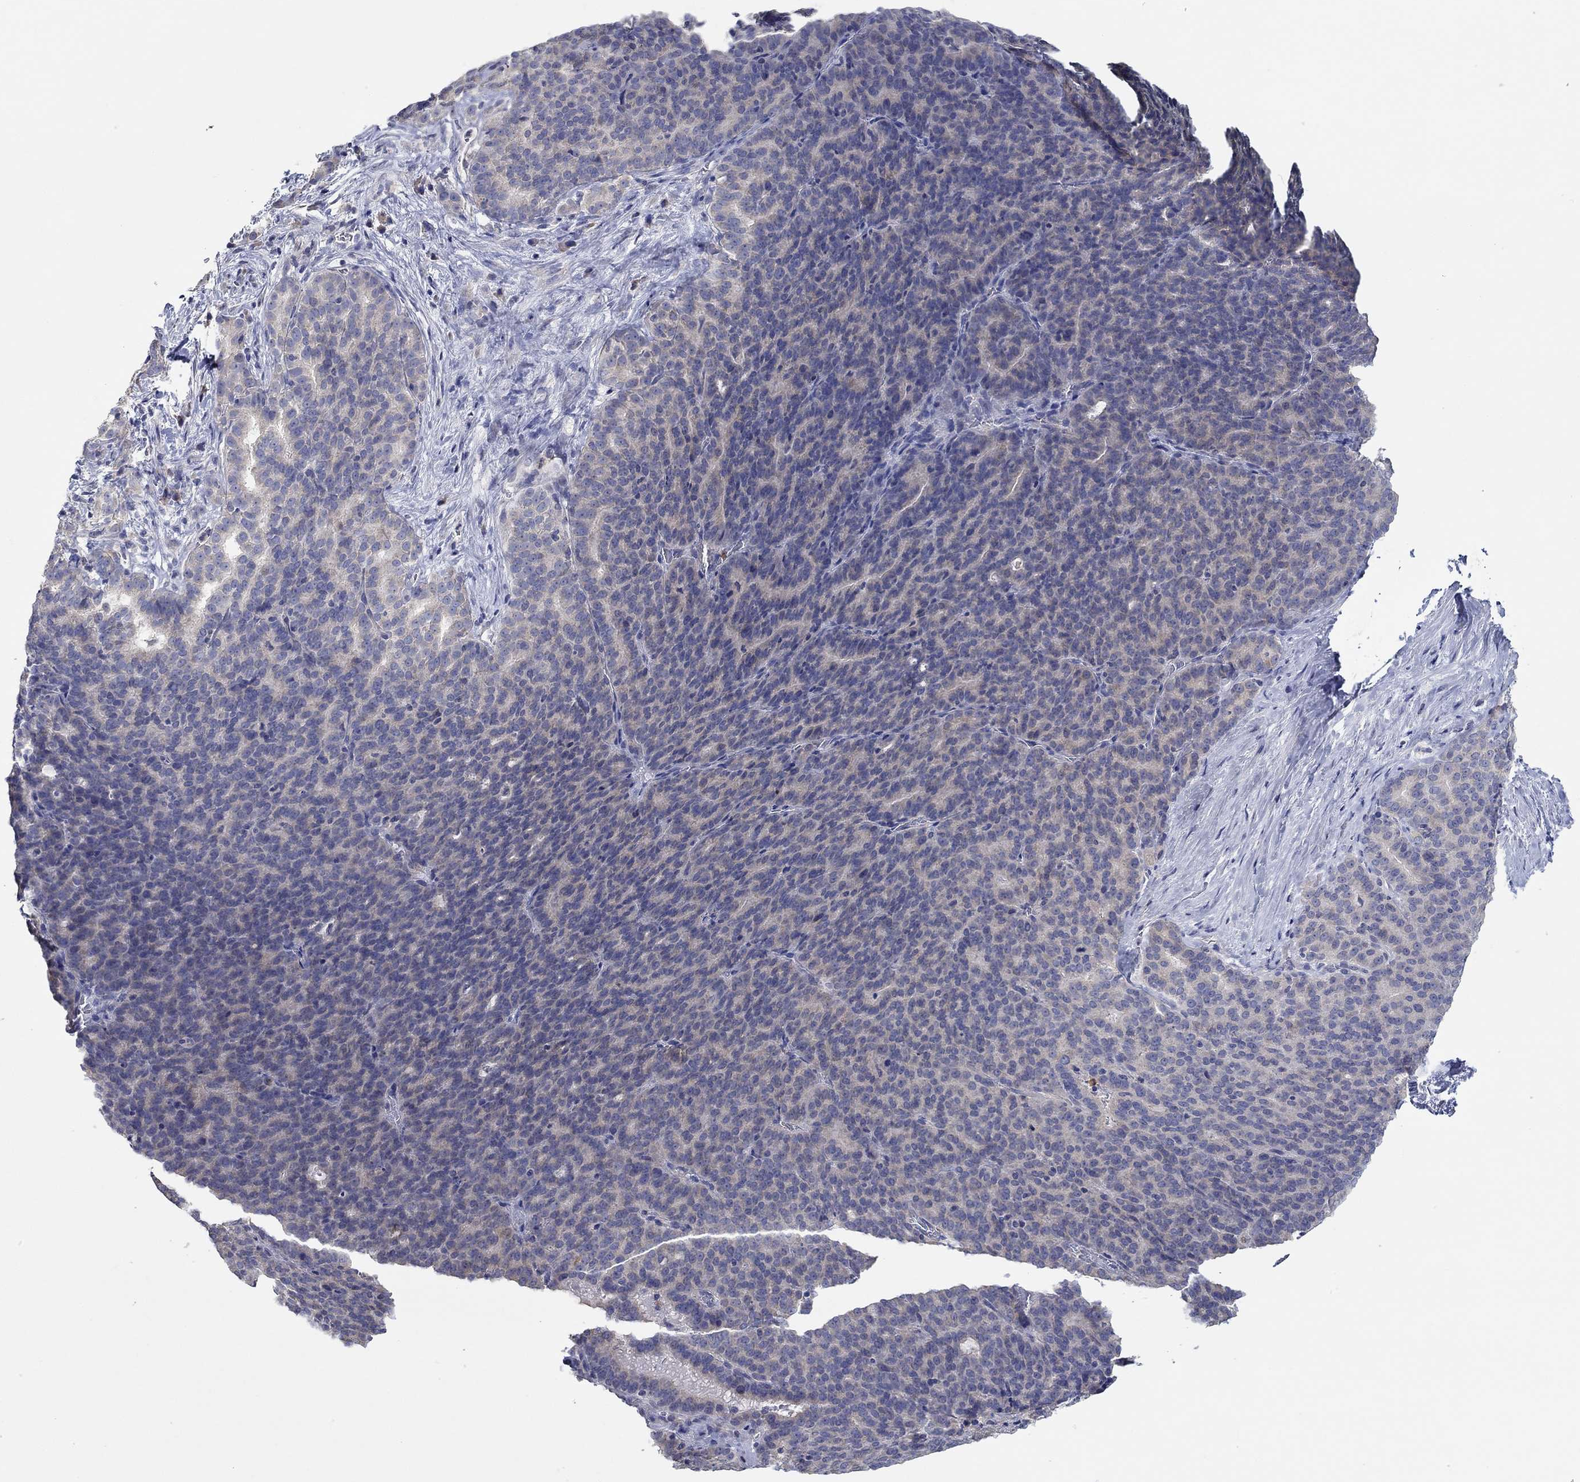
{"staining": {"intensity": "negative", "quantity": "none", "location": "none"}, "tissue": "liver cancer", "cell_type": "Tumor cells", "image_type": "cancer", "snomed": [{"axis": "morphology", "description": "Cholangiocarcinoma"}, {"axis": "topography", "description": "Liver"}], "caption": "Immunohistochemistry photomicrograph of neoplastic tissue: cholangiocarcinoma (liver) stained with DAB reveals no significant protein staining in tumor cells. (DAB (3,3'-diaminobenzidine) immunohistochemistry (IHC) with hematoxylin counter stain).", "gene": "CHIT1", "patient": {"sex": "female", "age": 47}}